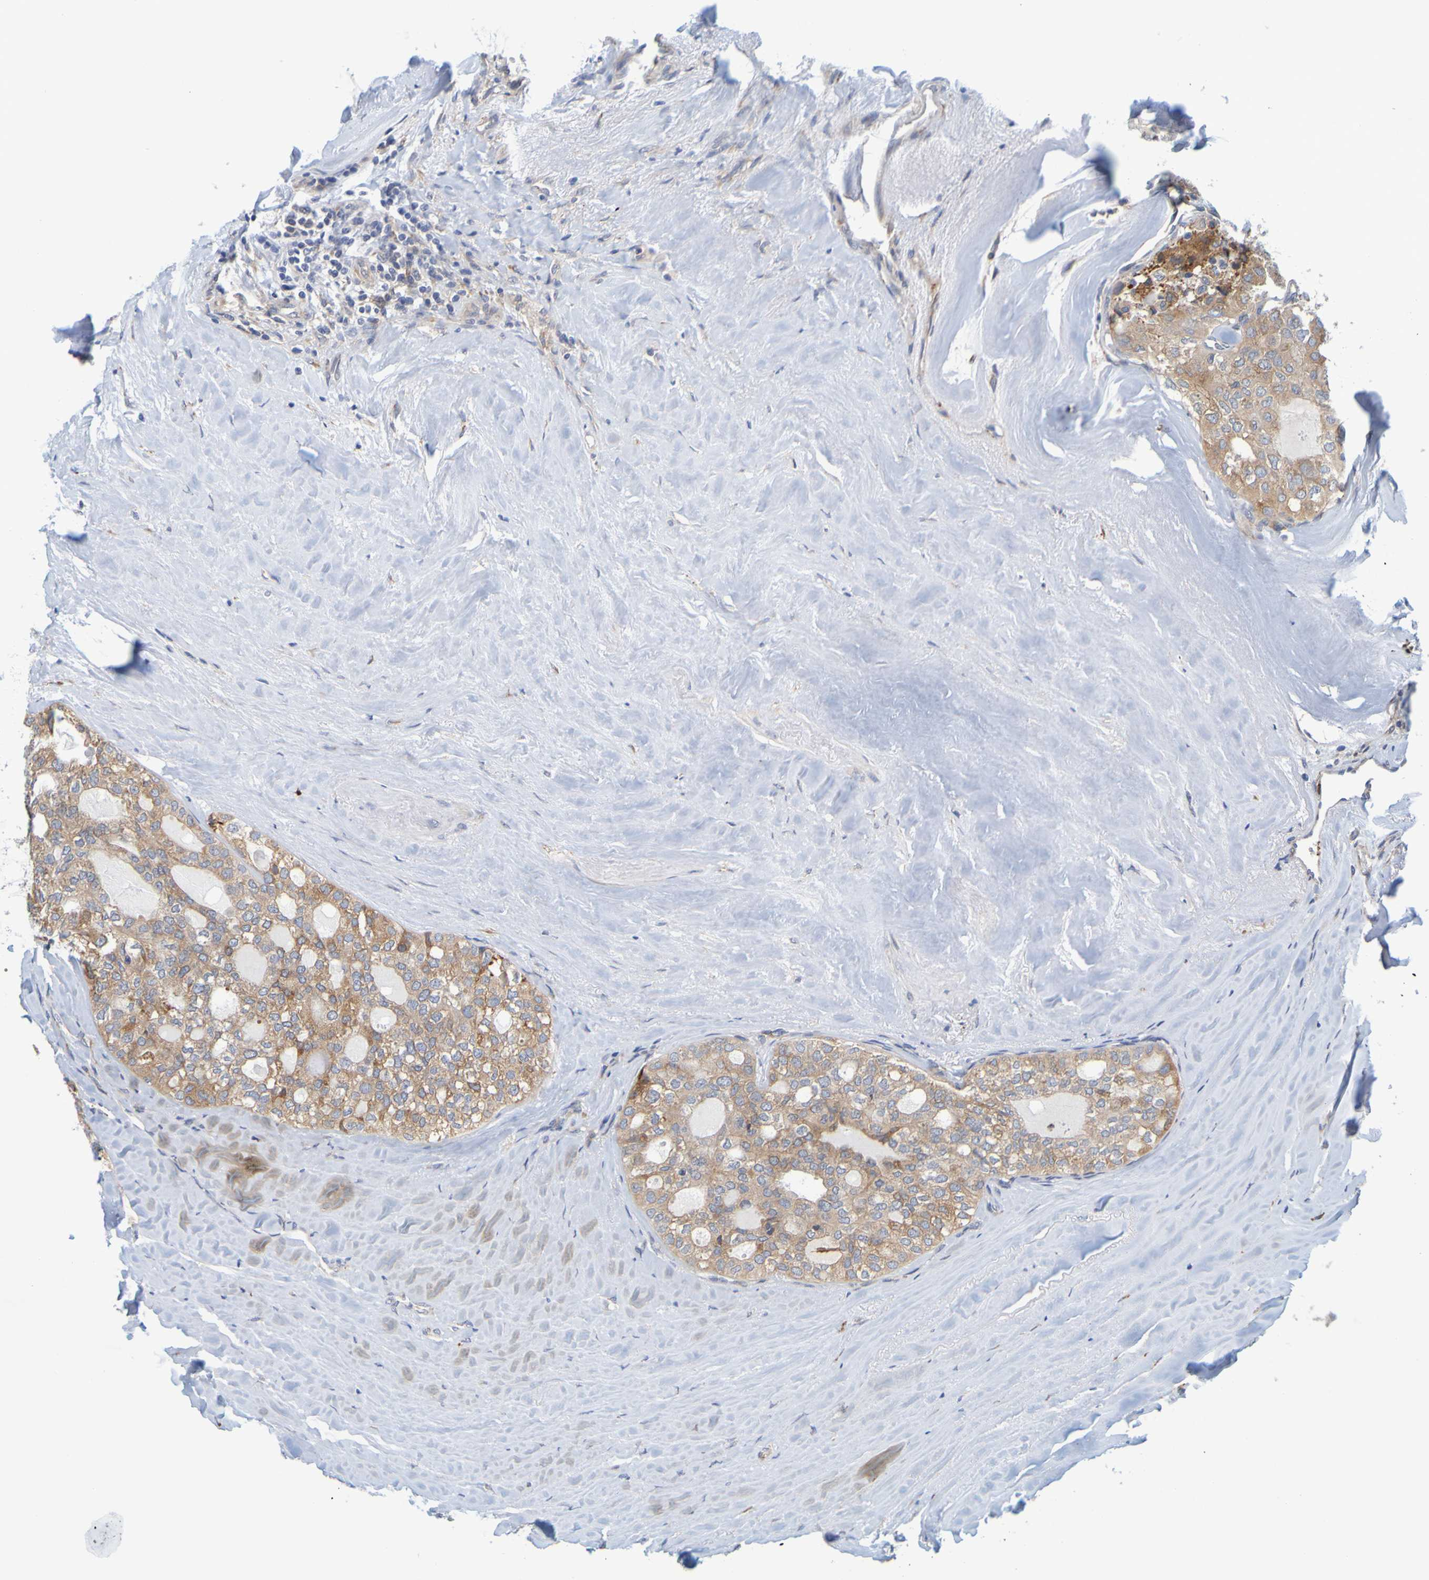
{"staining": {"intensity": "moderate", "quantity": ">75%", "location": "cytoplasmic/membranous"}, "tissue": "thyroid cancer", "cell_type": "Tumor cells", "image_type": "cancer", "snomed": [{"axis": "morphology", "description": "Follicular adenoma carcinoma, NOS"}, {"axis": "topography", "description": "Thyroid gland"}], "caption": "A brown stain highlights moderate cytoplasmic/membranous staining of a protein in human thyroid cancer (follicular adenoma carcinoma) tumor cells.", "gene": "SIL1", "patient": {"sex": "male", "age": 75}}